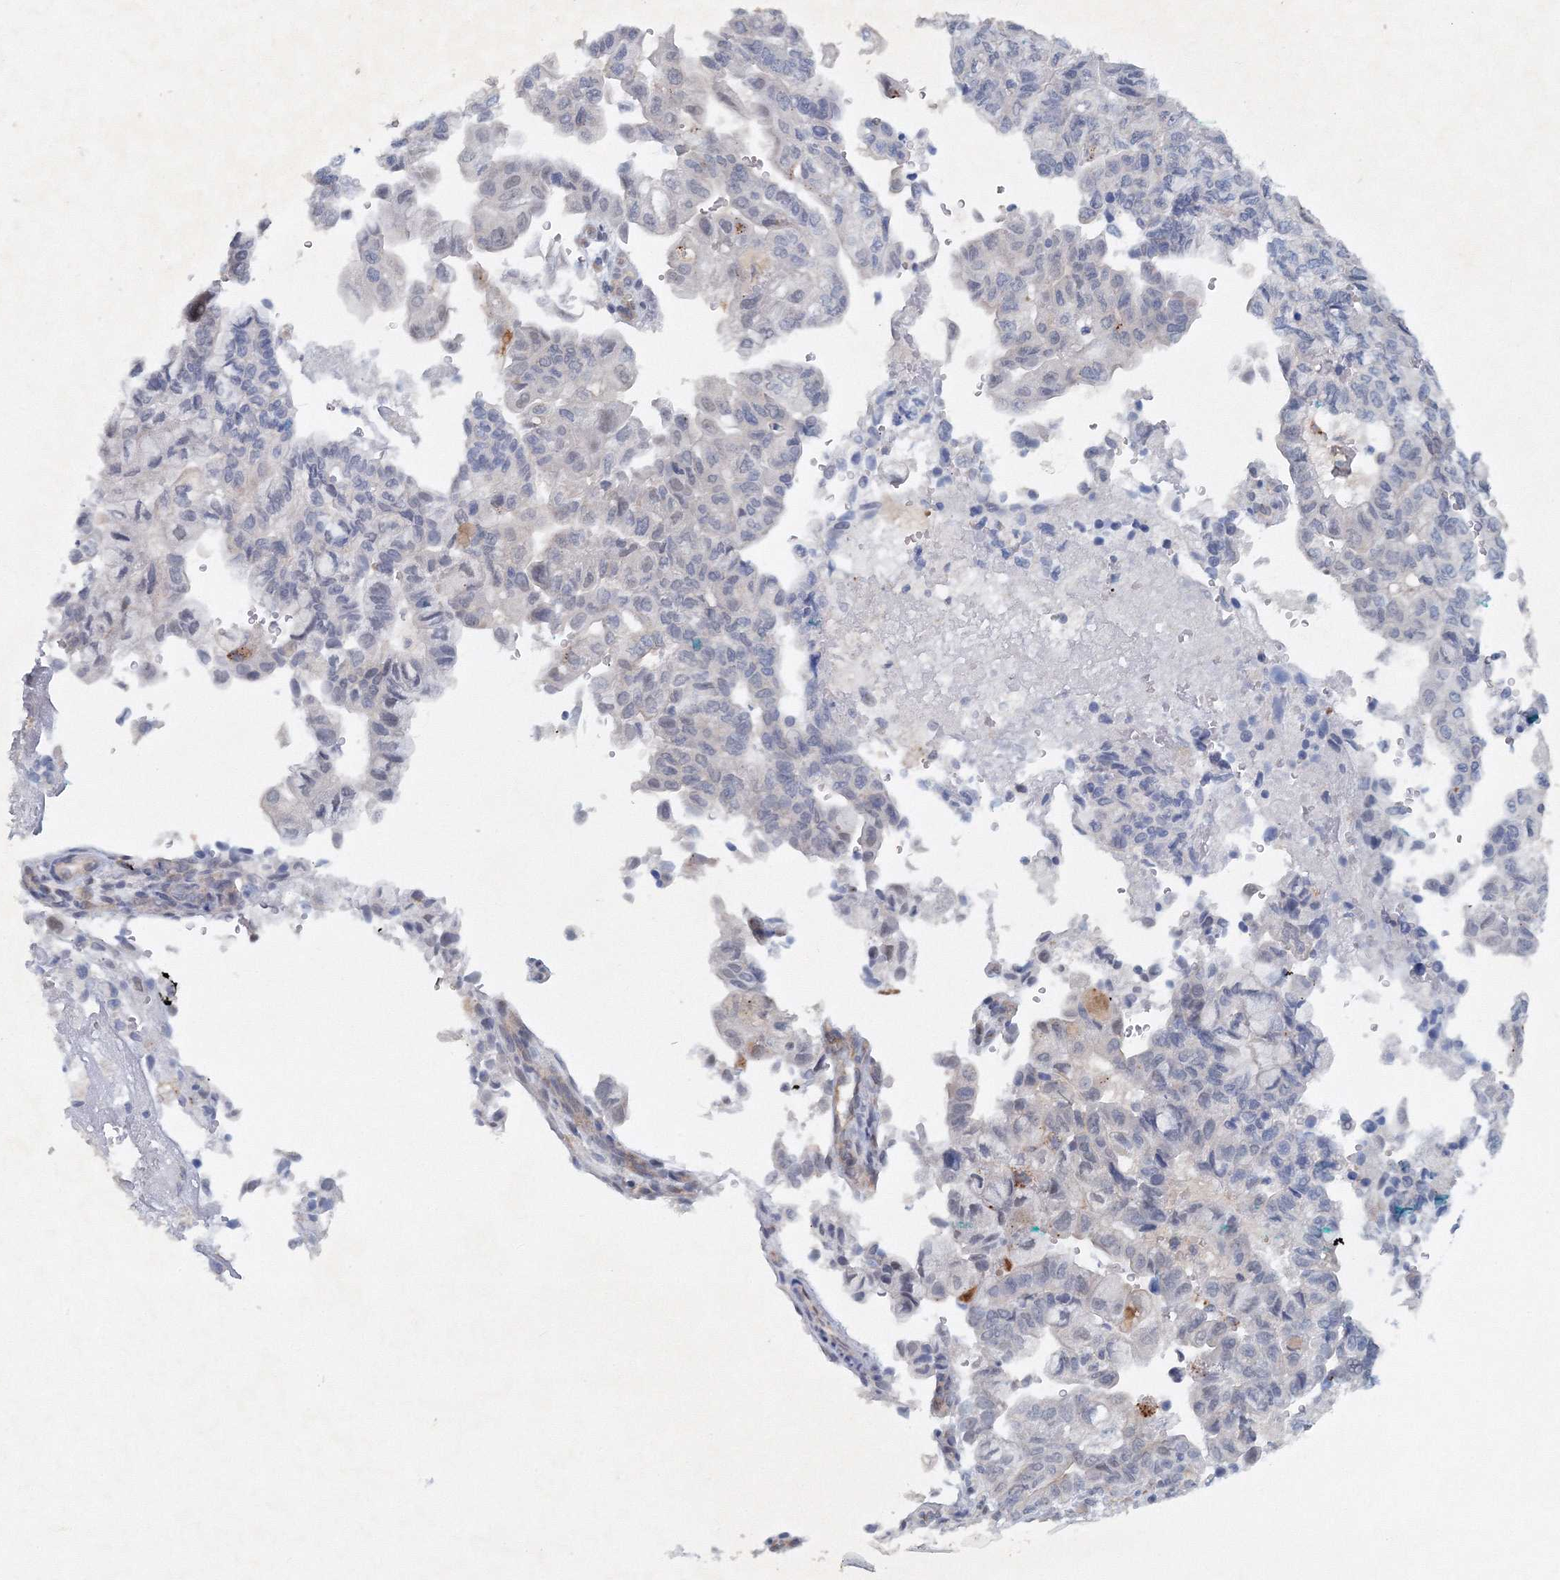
{"staining": {"intensity": "negative", "quantity": "none", "location": "none"}, "tissue": "pancreatic cancer", "cell_type": "Tumor cells", "image_type": "cancer", "snomed": [{"axis": "morphology", "description": "Adenocarcinoma, NOS"}, {"axis": "topography", "description": "Pancreas"}], "caption": "Pancreatic cancer (adenocarcinoma) was stained to show a protein in brown. There is no significant expression in tumor cells.", "gene": "SH3BP5", "patient": {"sex": "male", "age": 51}}